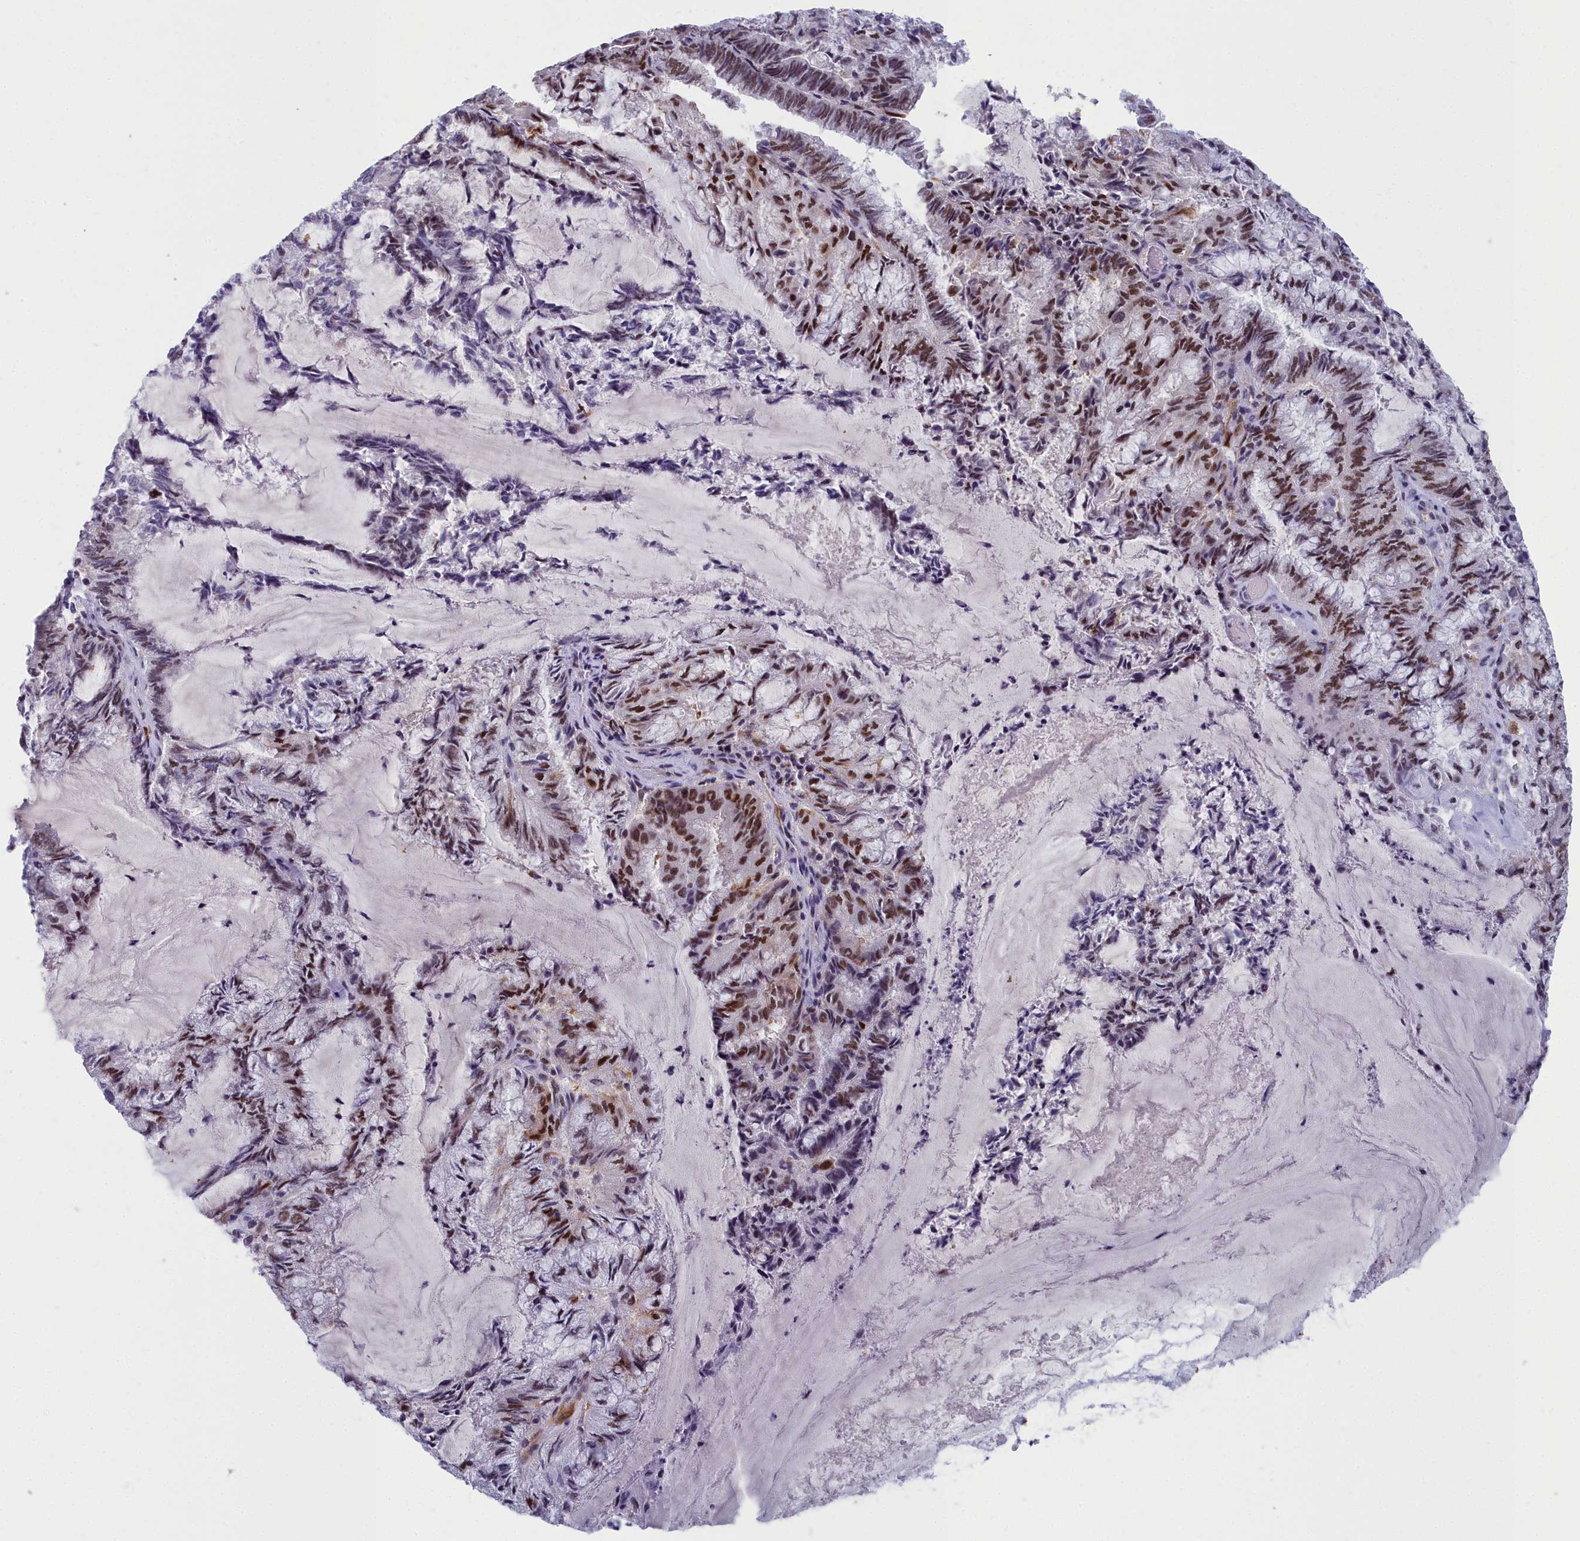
{"staining": {"intensity": "strong", "quantity": "25%-75%", "location": "nuclear"}, "tissue": "endometrial cancer", "cell_type": "Tumor cells", "image_type": "cancer", "snomed": [{"axis": "morphology", "description": "Adenocarcinoma, NOS"}, {"axis": "topography", "description": "Endometrium"}], "caption": "High-magnification brightfield microscopy of adenocarcinoma (endometrial) stained with DAB (brown) and counterstained with hematoxylin (blue). tumor cells exhibit strong nuclear expression is identified in approximately25%-75% of cells.", "gene": "CCDC97", "patient": {"sex": "female", "age": 80}}